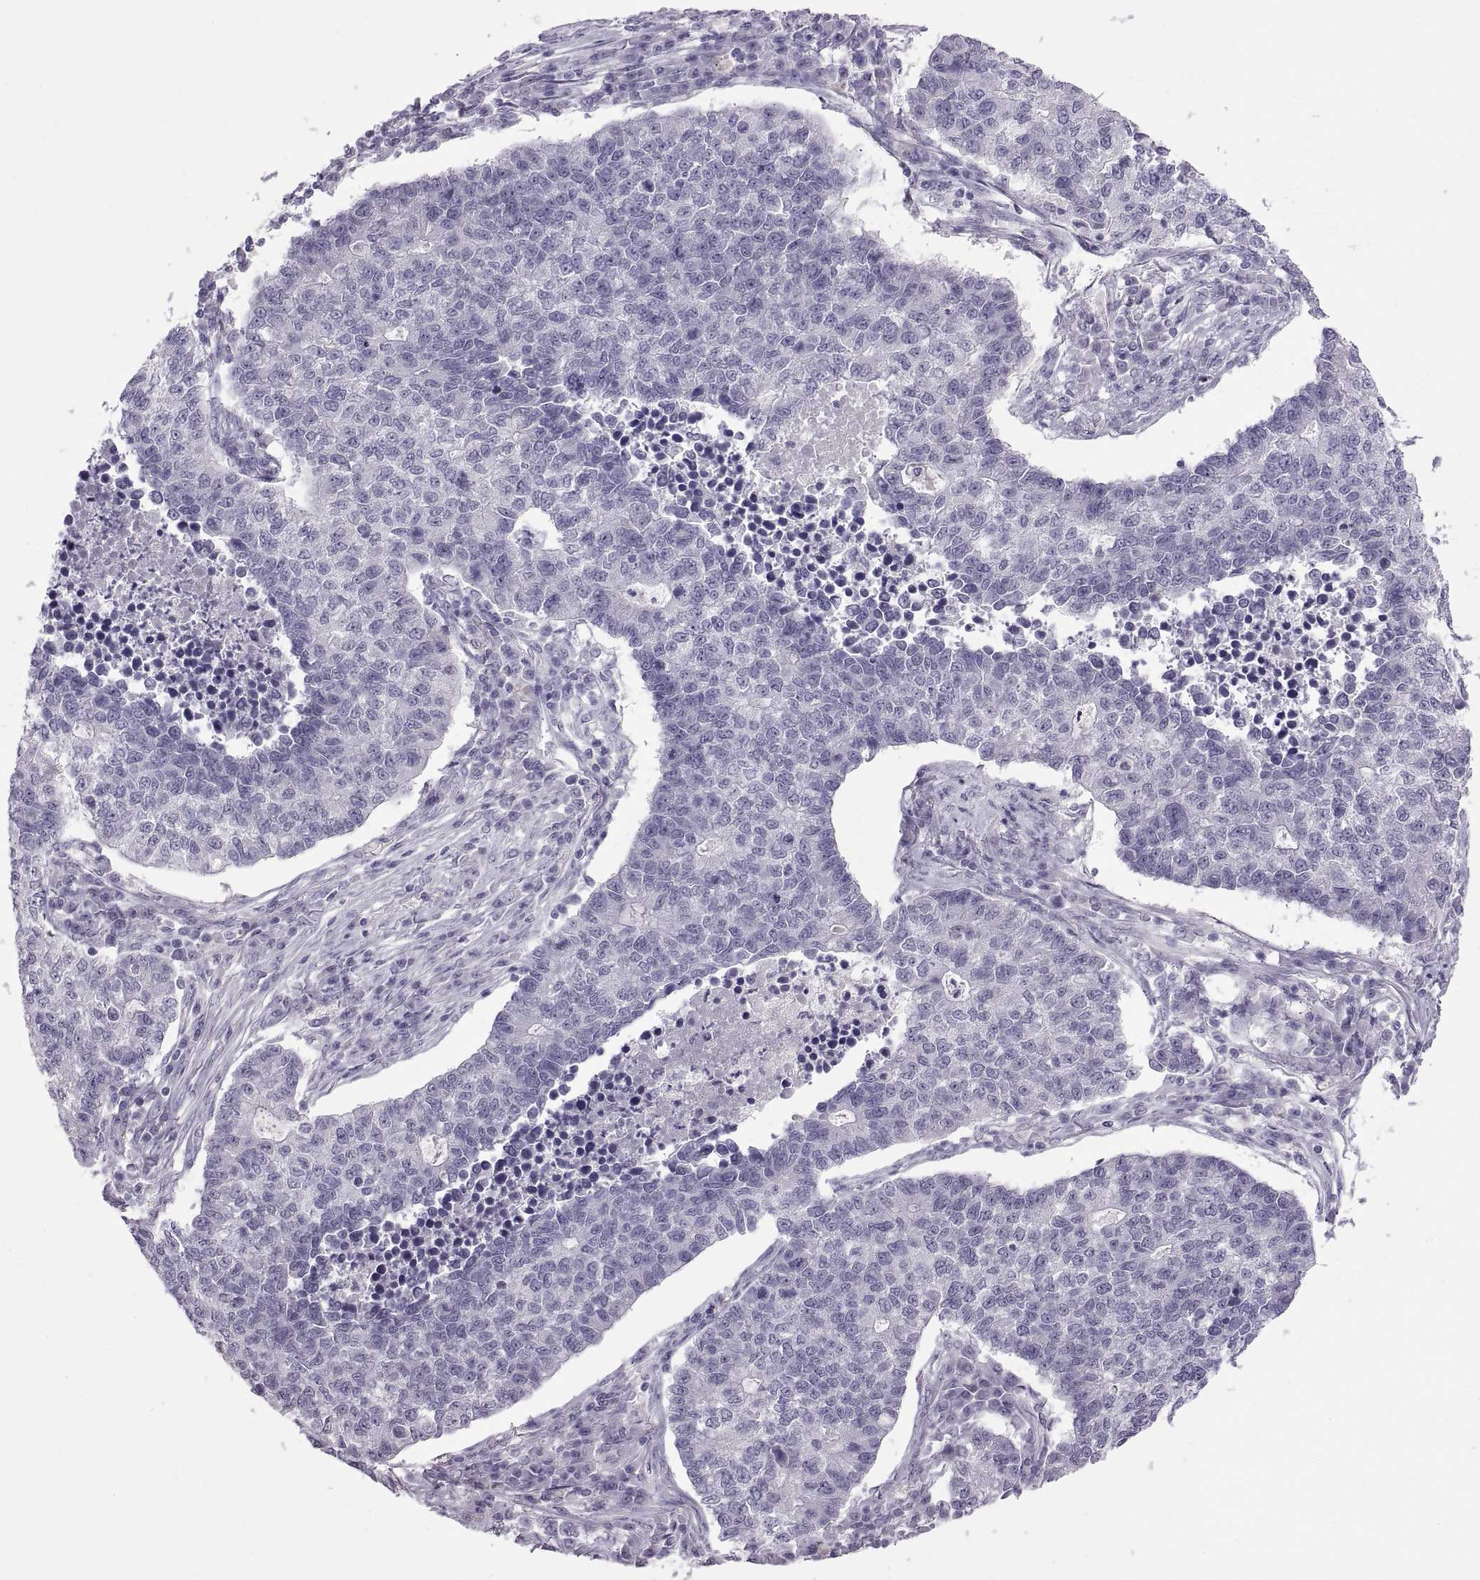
{"staining": {"intensity": "negative", "quantity": "none", "location": "none"}, "tissue": "lung cancer", "cell_type": "Tumor cells", "image_type": "cancer", "snomed": [{"axis": "morphology", "description": "Adenocarcinoma, NOS"}, {"axis": "topography", "description": "Lung"}], "caption": "This is an immunohistochemistry photomicrograph of human lung cancer (adenocarcinoma). There is no expression in tumor cells.", "gene": "RDM1", "patient": {"sex": "male", "age": 57}}